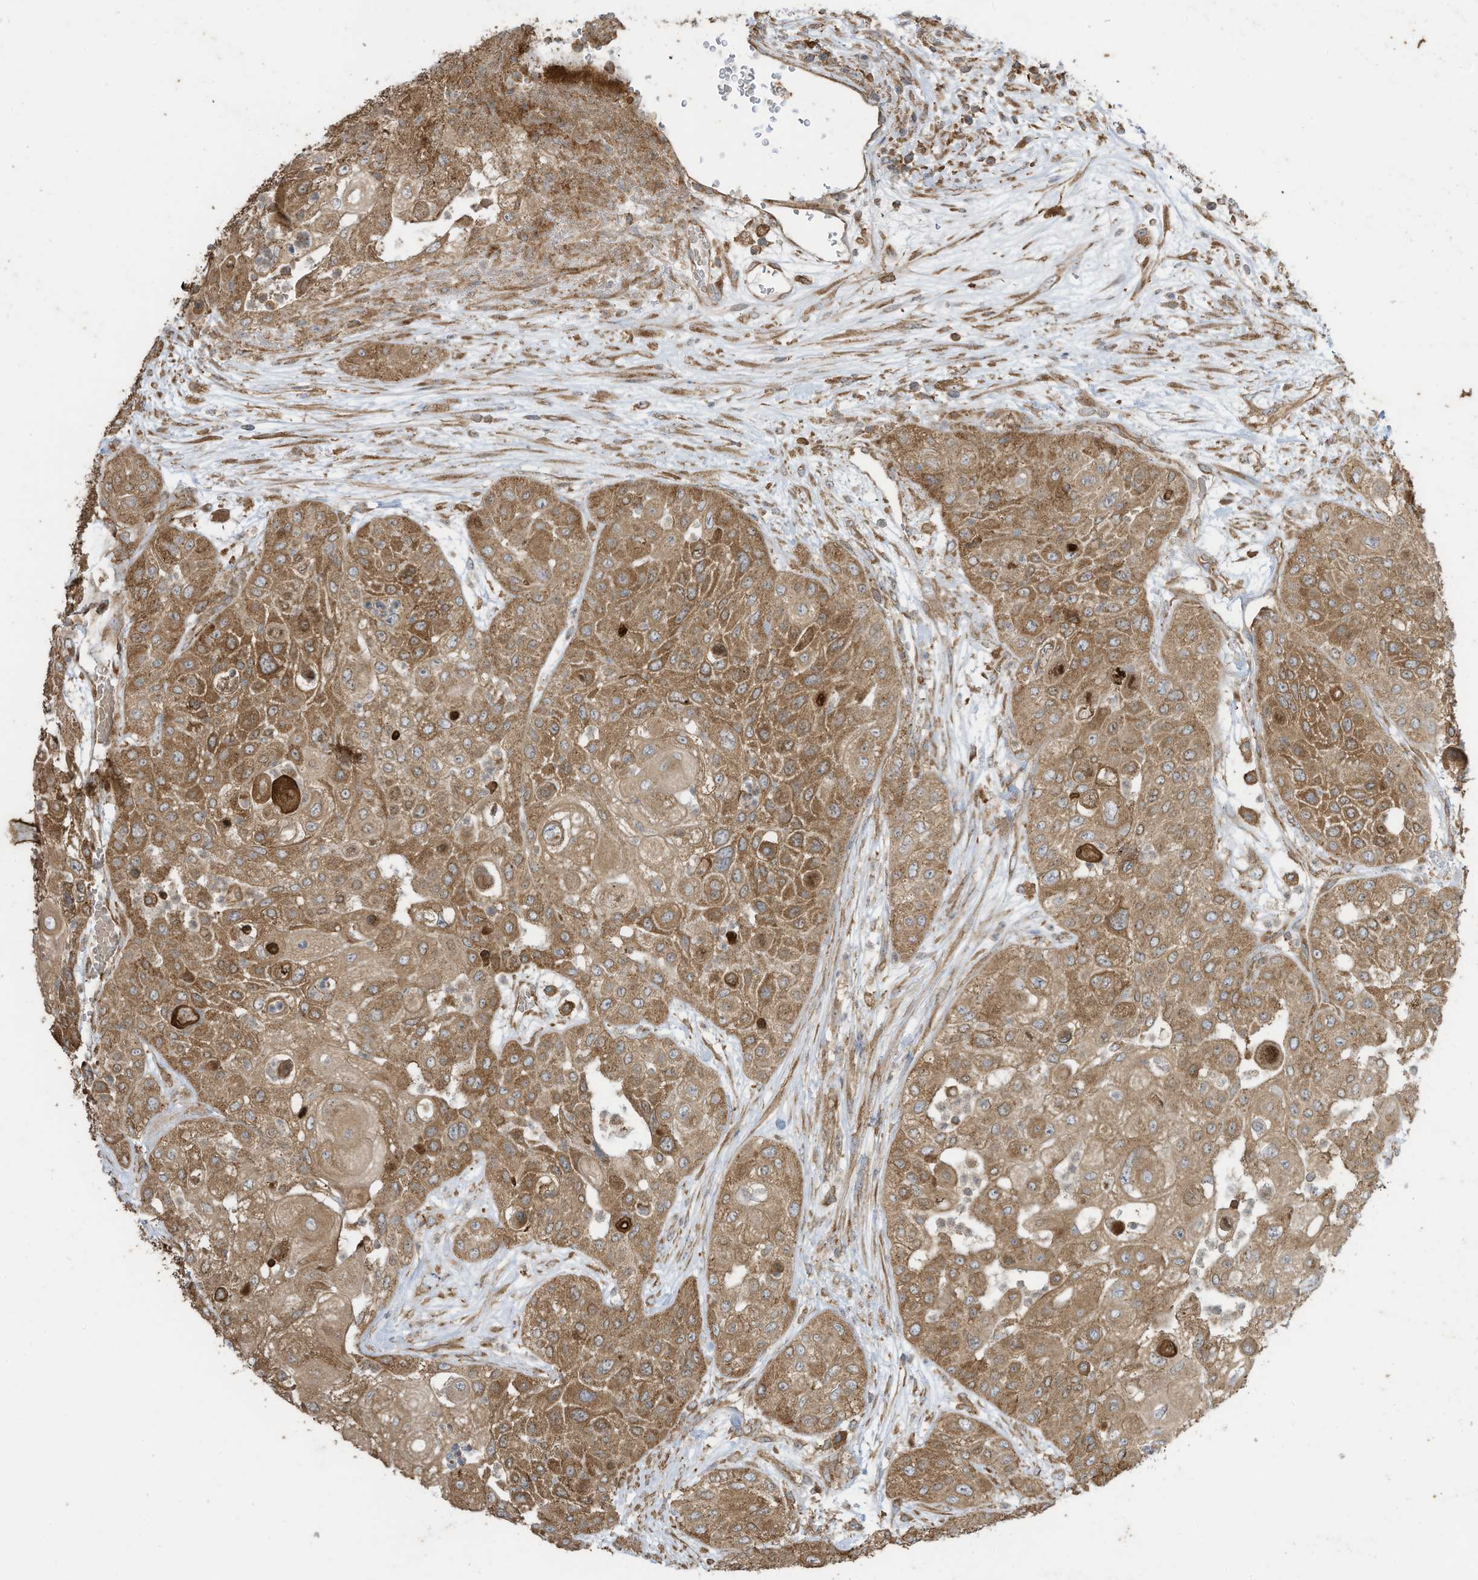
{"staining": {"intensity": "moderate", "quantity": ">75%", "location": "cytoplasmic/membranous"}, "tissue": "urothelial cancer", "cell_type": "Tumor cells", "image_type": "cancer", "snomed": [{"axis": "morphology", "description": "Urothelial carcinoma, High grade"}, {"axis": "topography", "description": "Urinary bladder"}], "caption": "About >75% of tumor cells in urothelial carcinoma (high-grade) reveal moderate cytoplasmic/membranous protein expression as visualized by brown immunohistochemical staining.", "gene": "CGAS", "patient": {"sex": "female", "age": 79}}